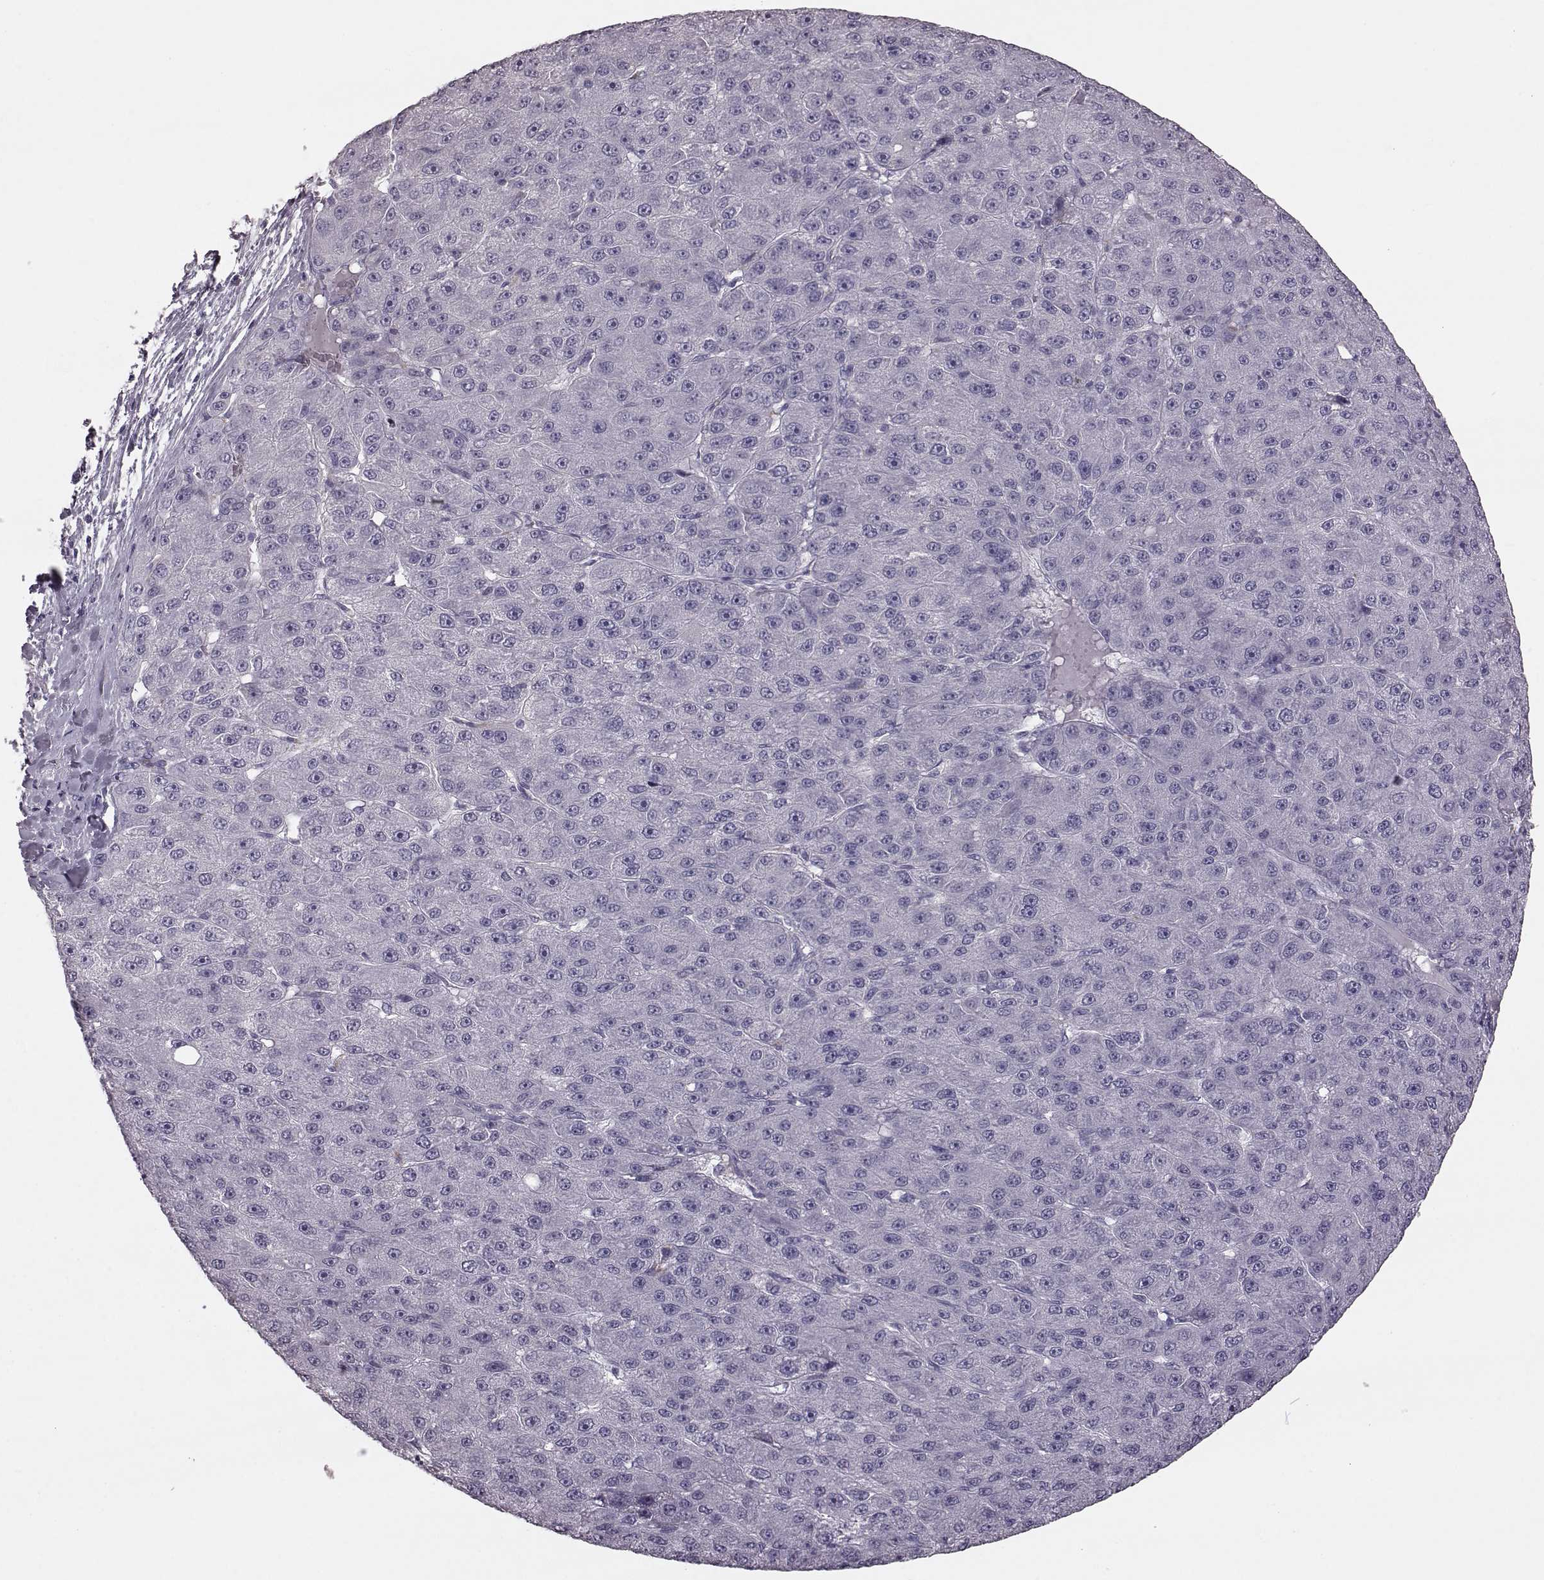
{"staining": {"intensity": "negative", "quantity": "none", "location": "none"}, "tissue": "liver cancer", "cell_type": "Tumor cells", "image_type": "cancer", "snomed": [{"axis": "morphology", "description": "Carcinoma, Hepatocellular, NOS"}, {"axis": "topography", "description": "Liver"}], "caption": "The immunohistochemistry image has no significant staining in tumor cells of liver hepatocellular carcinoma tissue.", "gene": "CRYBA2", "patient": {"sex": "male", "age": 67}}